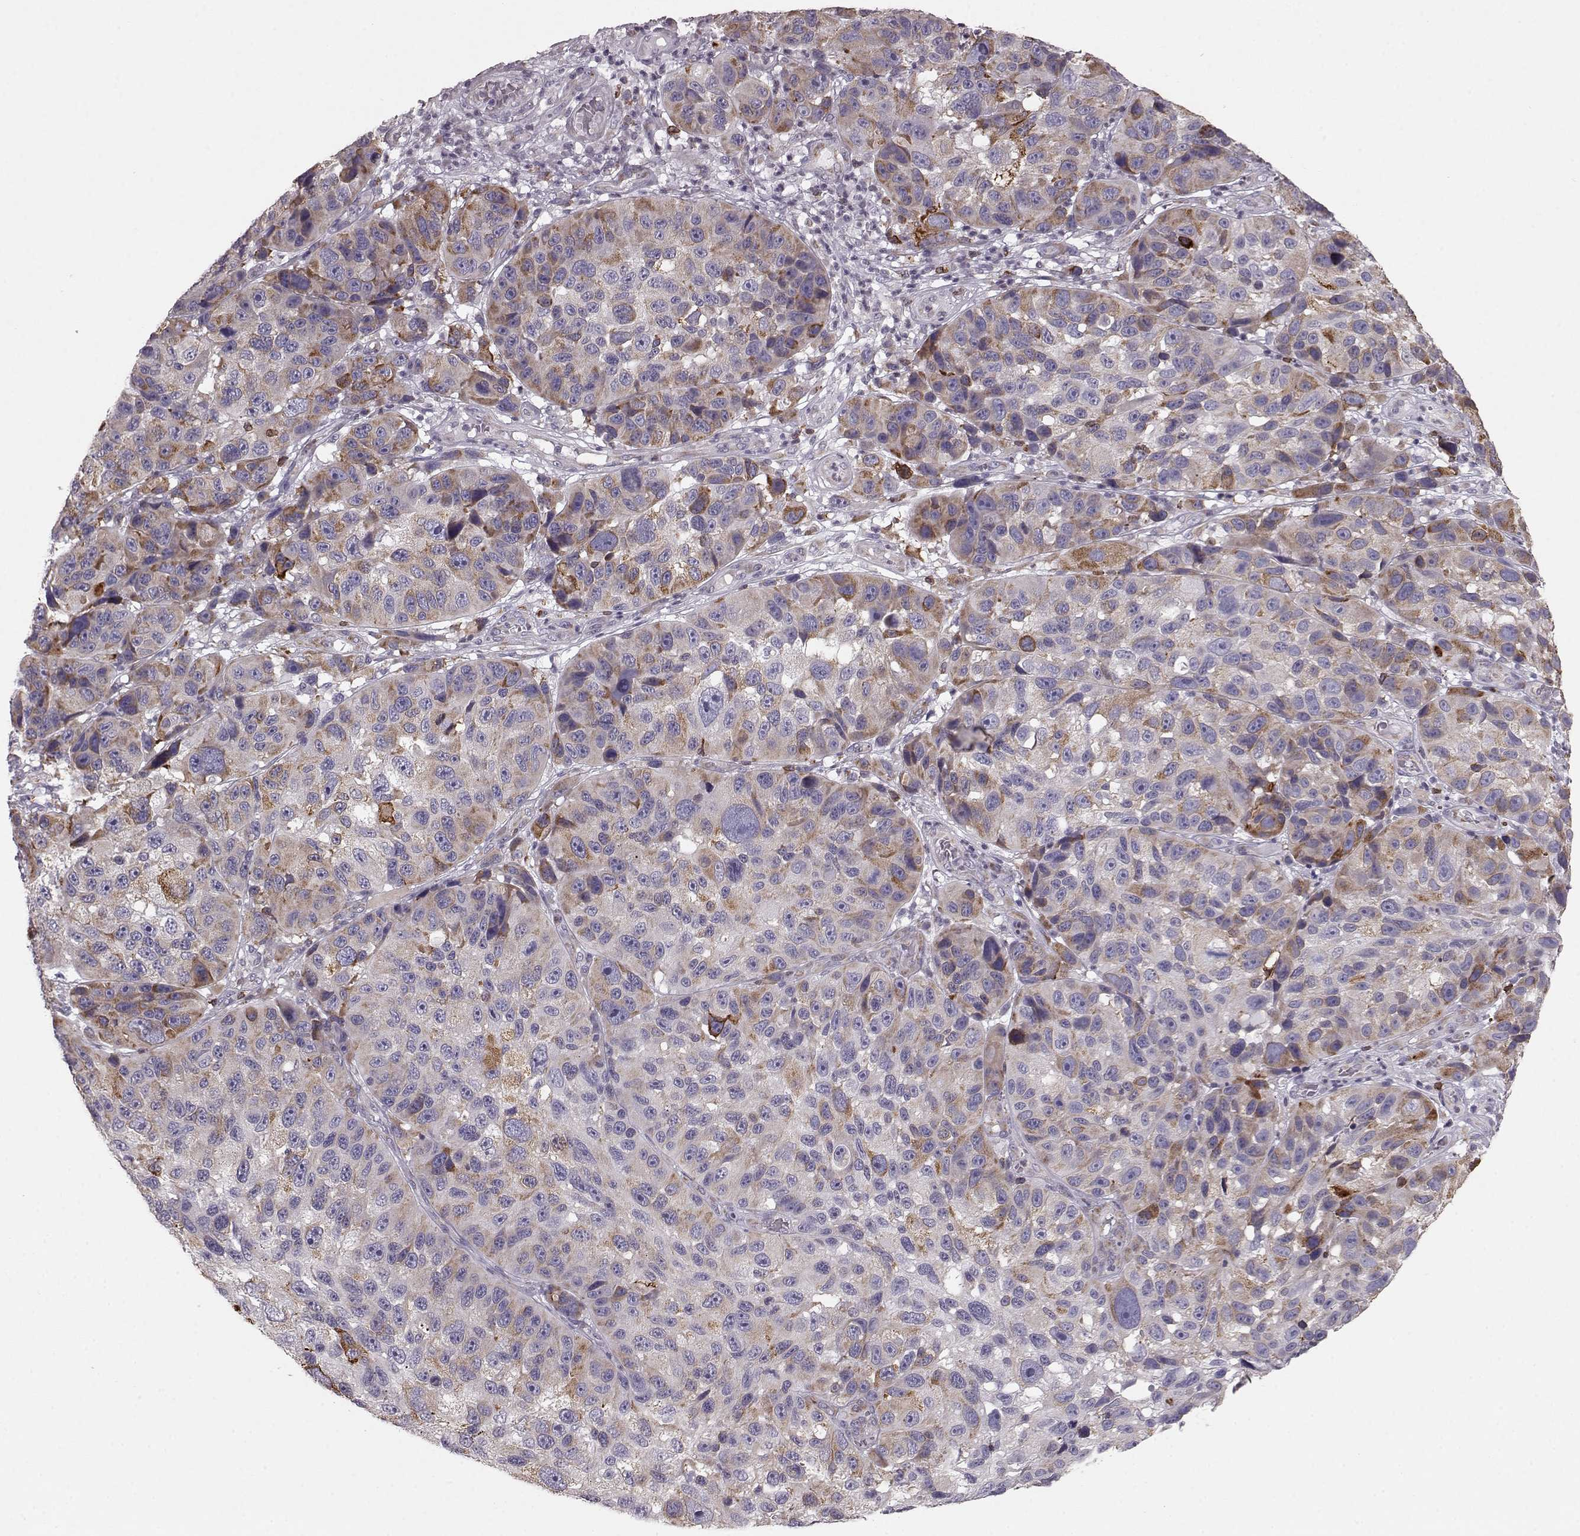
{"staining": {"intensity": "moderate", "quantity": "25%-75%", "location": "cytoplasmic/membranous"}, "tissue": "melanoma", "cell_type": "Tumor cells", "image_type": "cancer", "snomed": [{"axis": "morphology", "description": "Malignant melanoma, NOS"}, {"axis": "topography", "description": "Skin"}], "caption": "Immunohistochemical staining of malignant melanoma displays medium levels of moderate cytoplasmic/membranous staining in approximately 25%-75% of tumor cells.", "gene": "ELOVL5", "patient": {"sex": "male", "age": 53}}